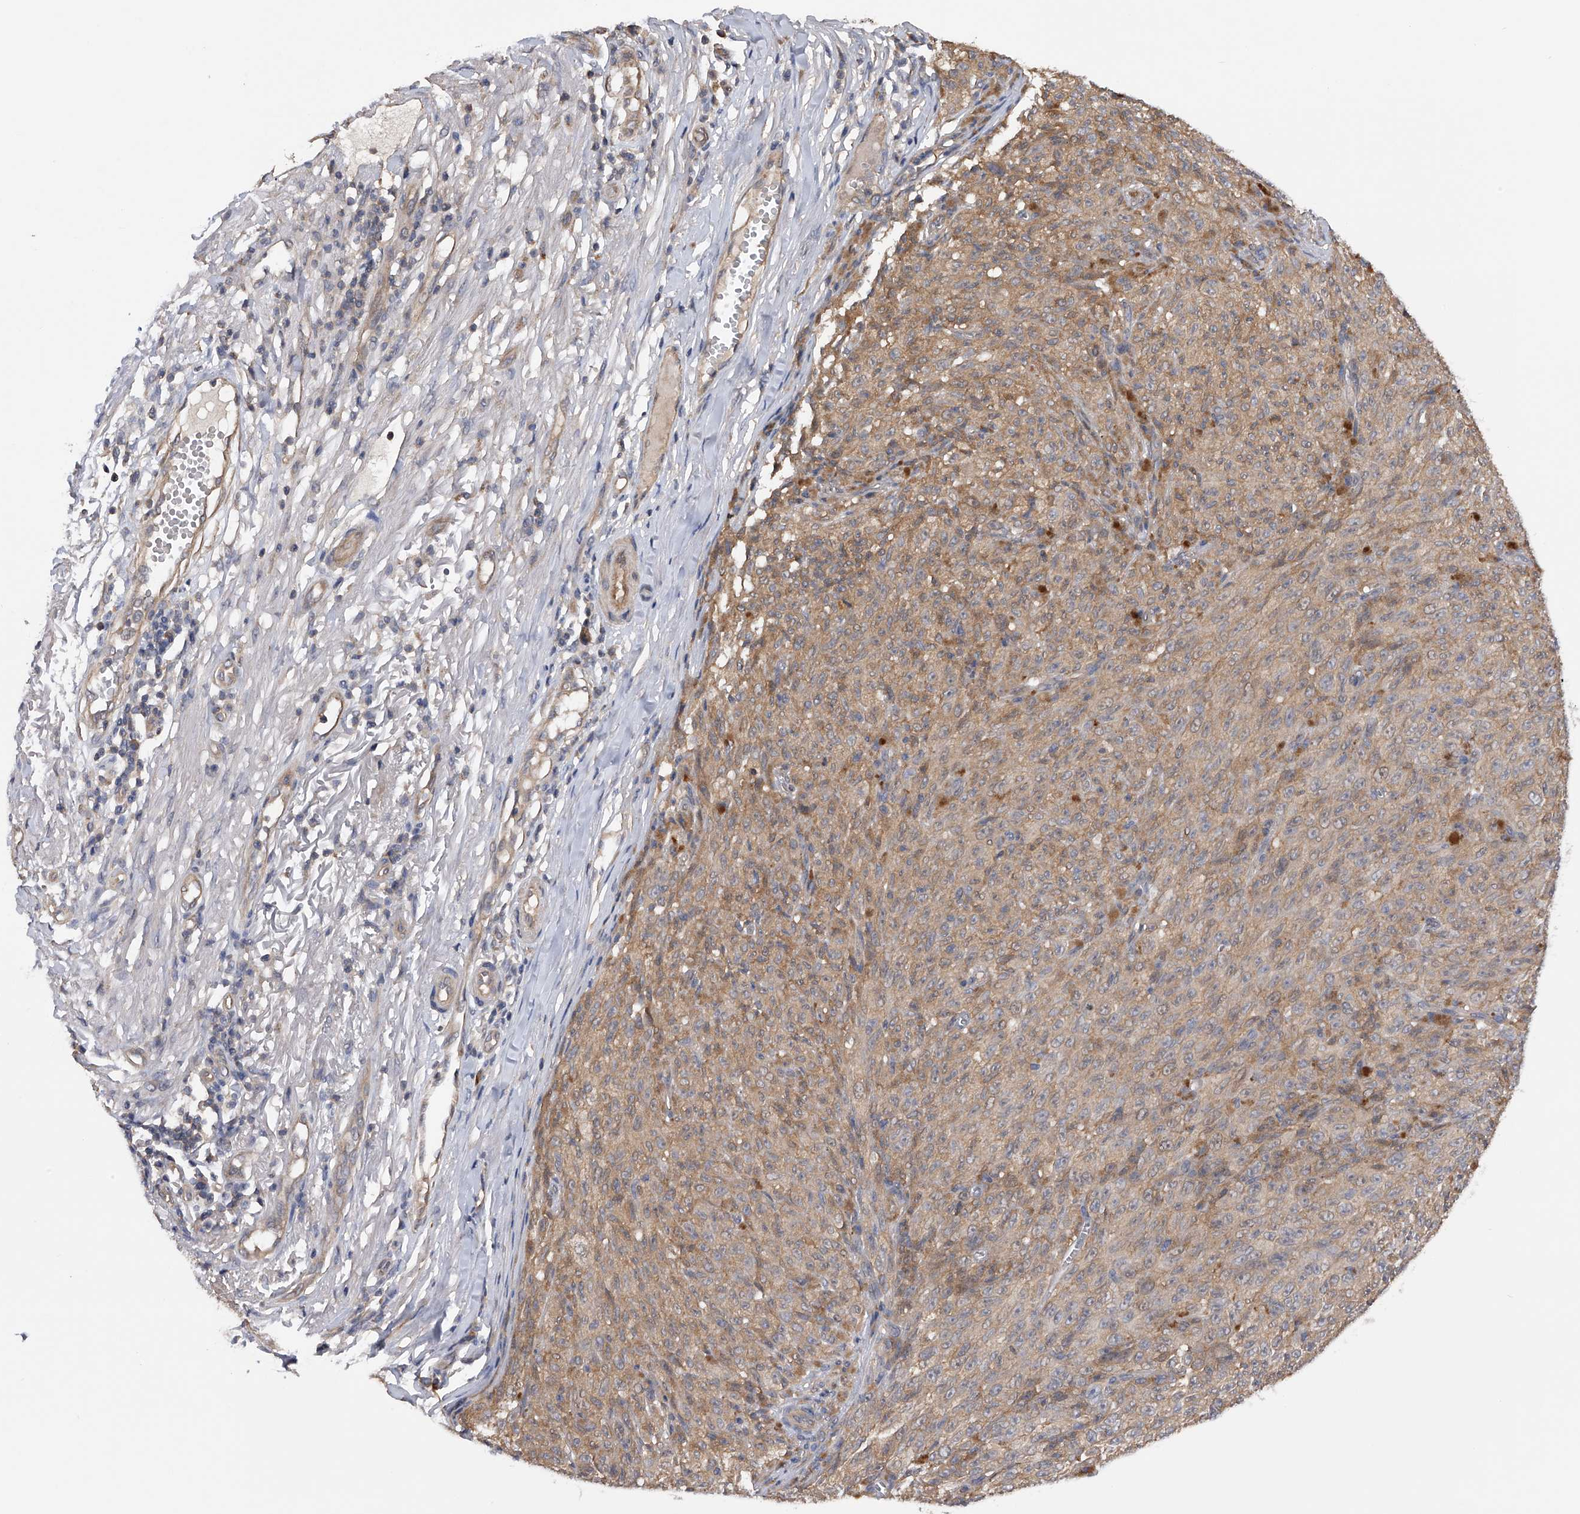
{"staining": {"intensity": "weak", "quantity": "<25%", "location": "cytoplasmic/membranous"}, "tissue": "melanoma", "cell_type": "Tumor cells", "image_type": "cancer", "snomed": [{"axis": "morphology", "description": "Malignant melanoma, NOS"}, {"axis": "topography", "description": "Skin"}], "caption": "Immunohistochemistry (IHC) photomicrograph of neoplastic tissue: human malignant melanoma stained with DAB (3,3'-diaminobenzidine) exhibits no significant protein expression in tumor cells.", "gene": "CFAP298", "patient": {"sex": "female", "age": 82}}